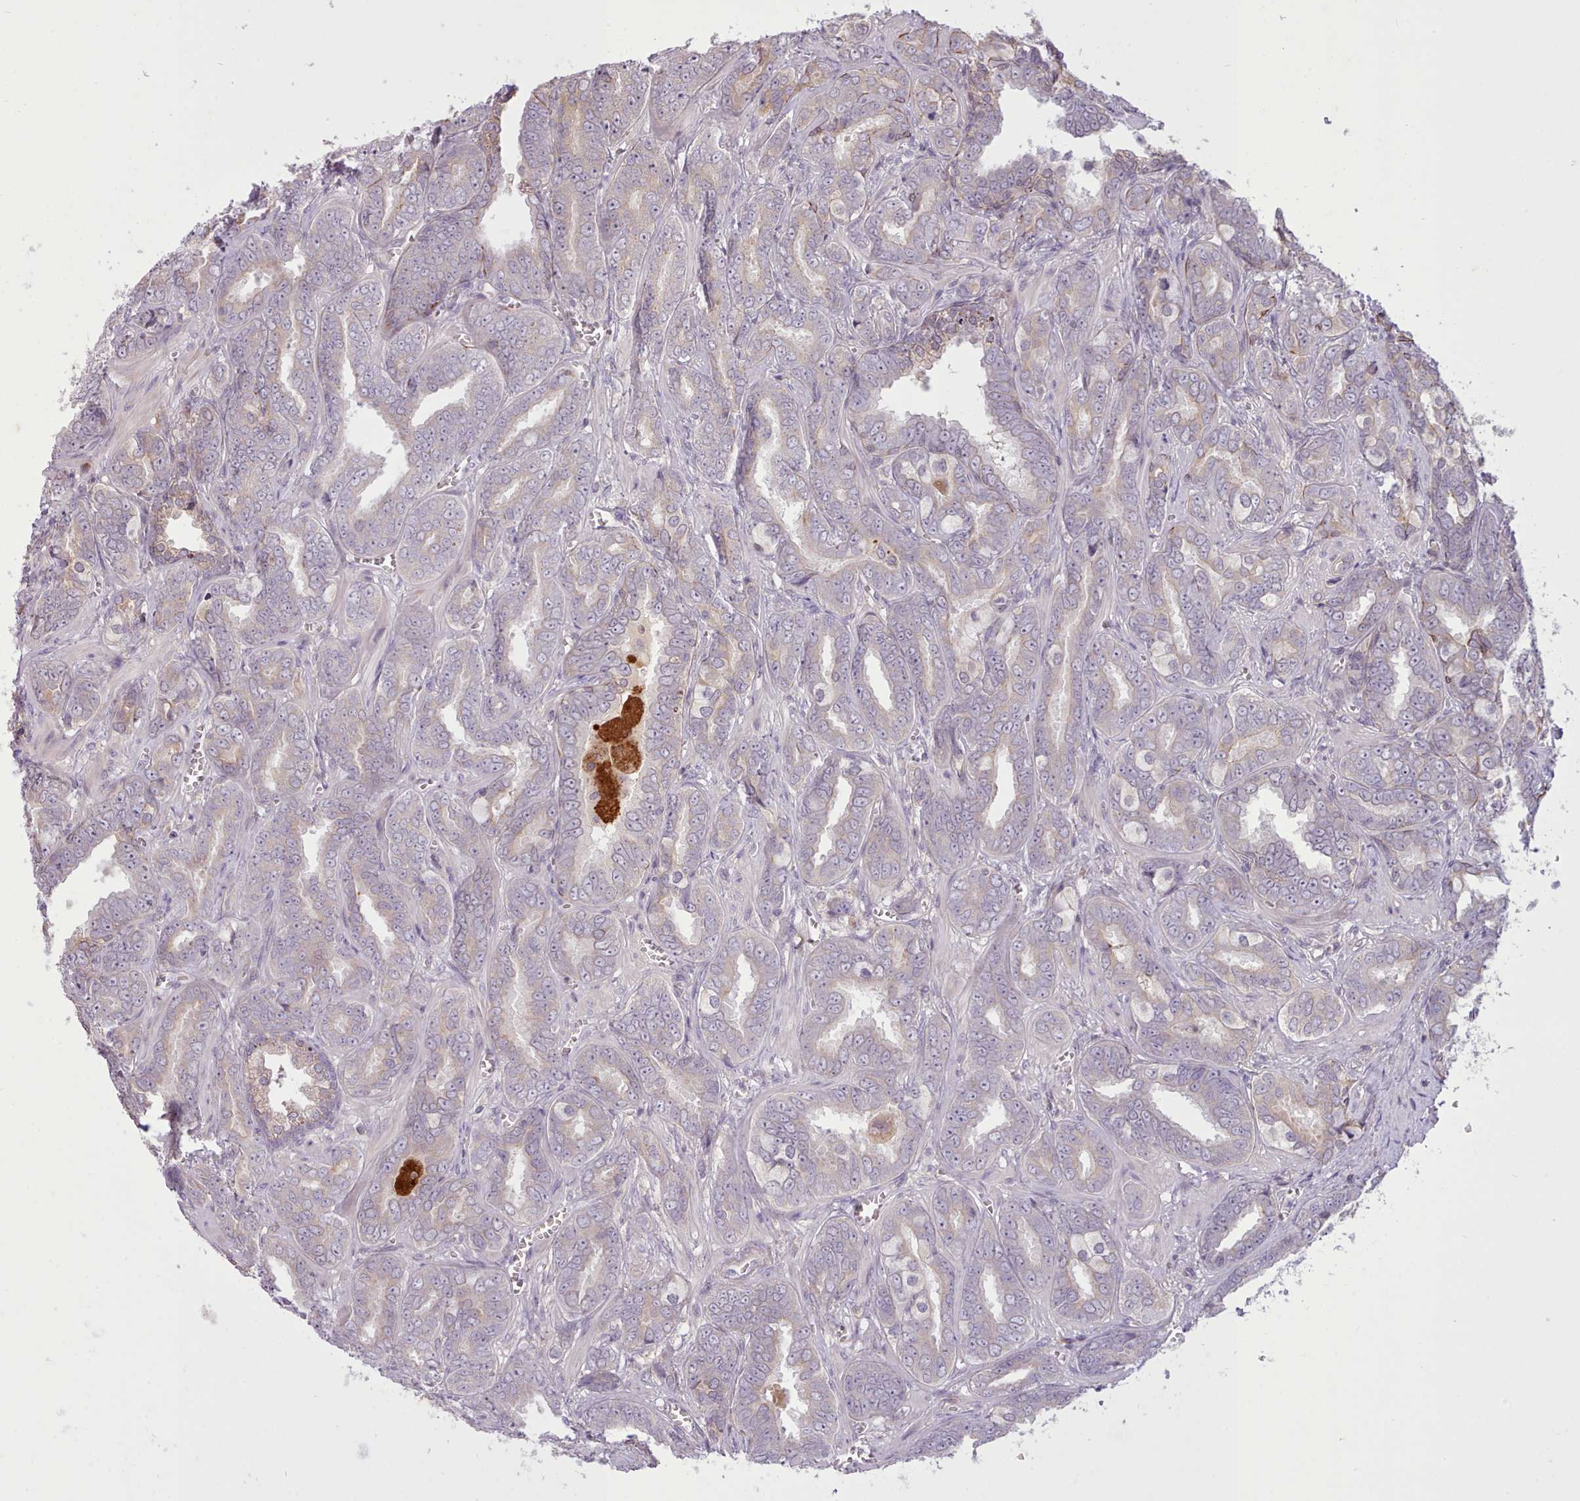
{"staining": {"intensity": "weak", "quantity": "<25%", "location": "cytoplasmic/membranous"}, "tissue": "prostate cancer", "cell_type": "Tumor cells", "image_type": "cancer", "snomed": [{"axis": "morphology", "description": "Adenocarcinoma, High grade"}, {"axis": "topography", "description": "Prostate"}], "caption": "High power microscopy histopathology image of an IHC photomicrograph of adenocarcinoma (high-grade) (prostate), revealing no significant expression in tumor cells.", "gene": "NMRK1", "patient": {"sex": "male", "age": 67}}